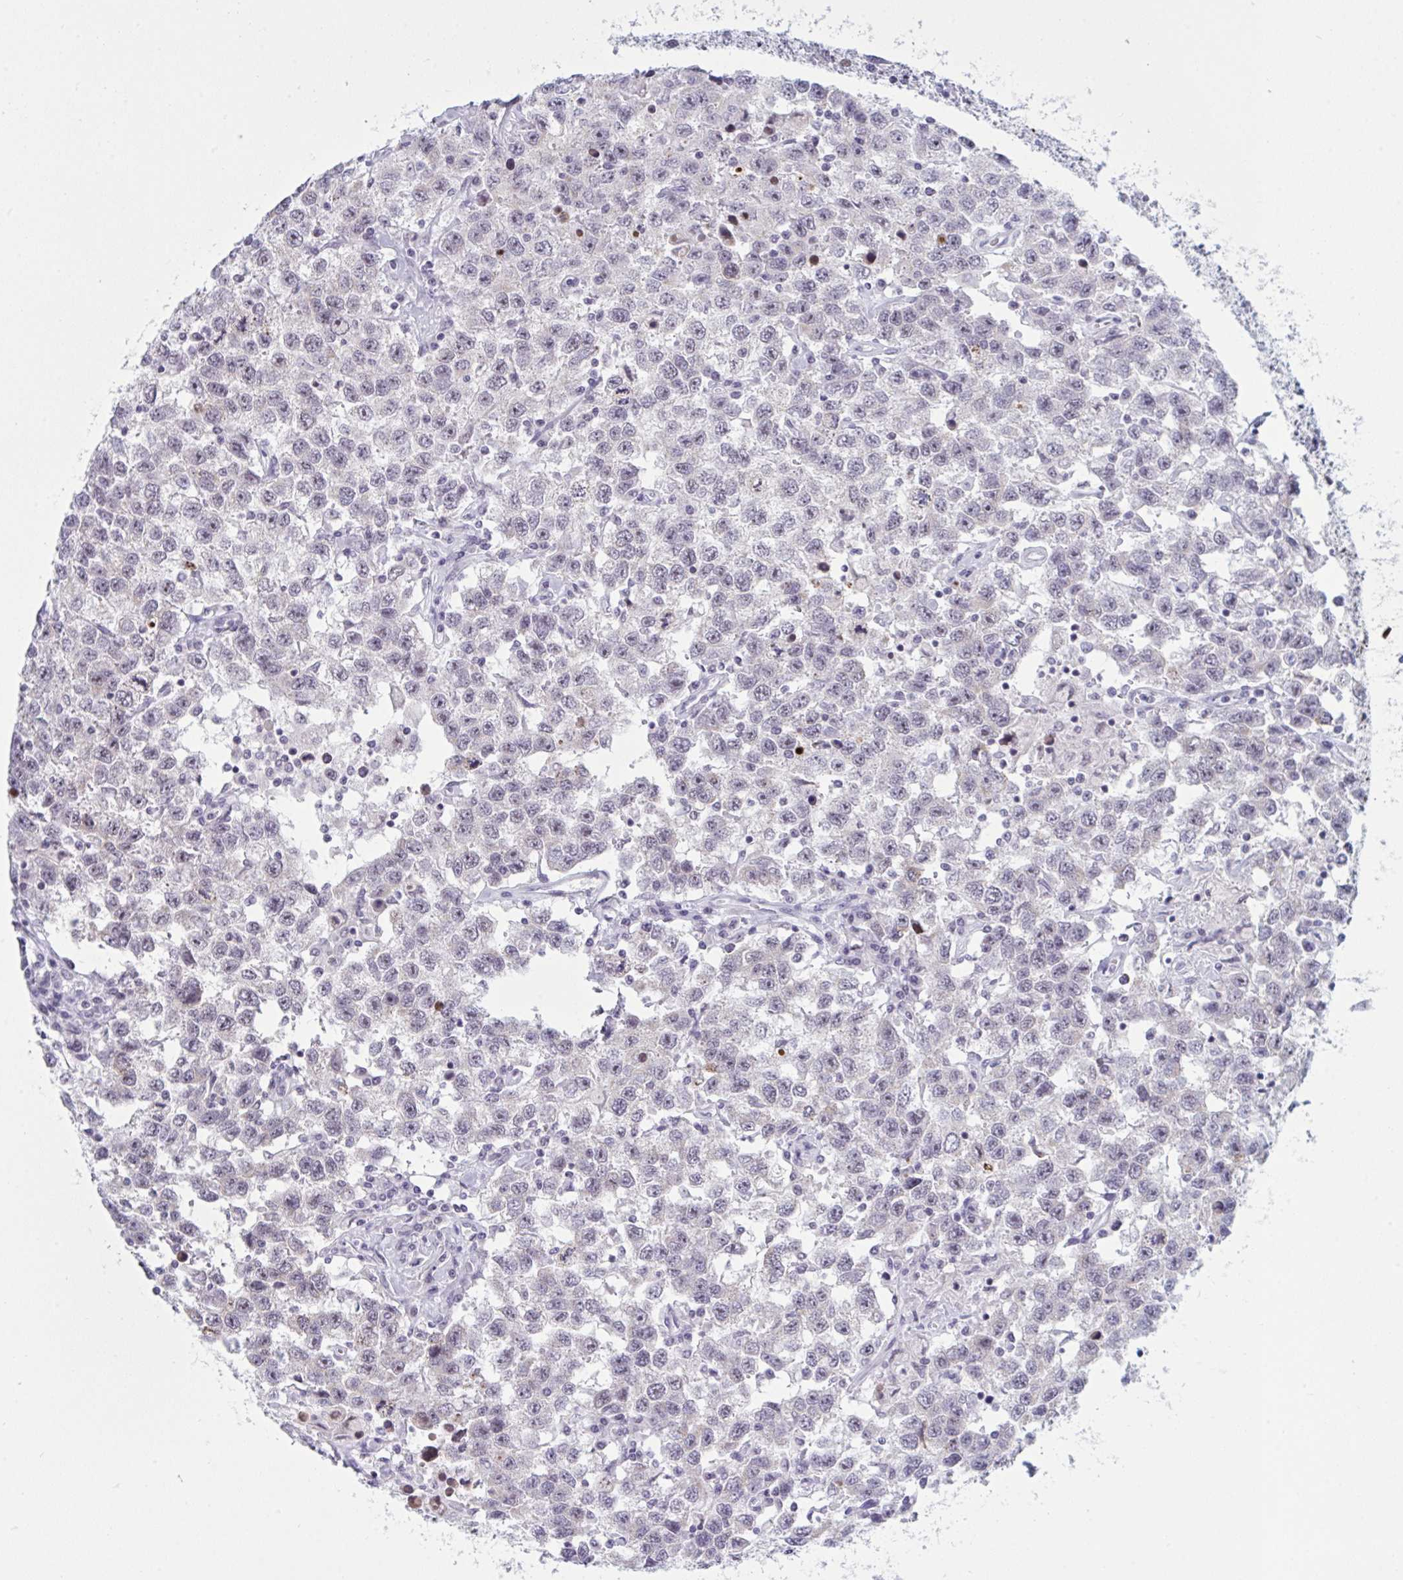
{"staining": {"intensity": "moderate", "quantity": "25%-75%", "location": "nuclear"}, "tissue": "testis cancer", "cell_type": "Tumor cells", "image_type": "cancer", "snomed": [{"axis": "morphology", "description": "Seminoma, NOS"}, {"axis": "topography", "description": "Testis"}], "caption": "A photomicrograph of human testis cancer (seminoma) stained for a protein displays moderate nuclear brown staining in tumor cells. The staining was performed using DAB to visualize the protein expression in brown, while the nuclei were stained in blue with hematoxylin (Magnification: 20x).", "gene": "TGM6", "patient": {"sex": "male", "age": 41}}